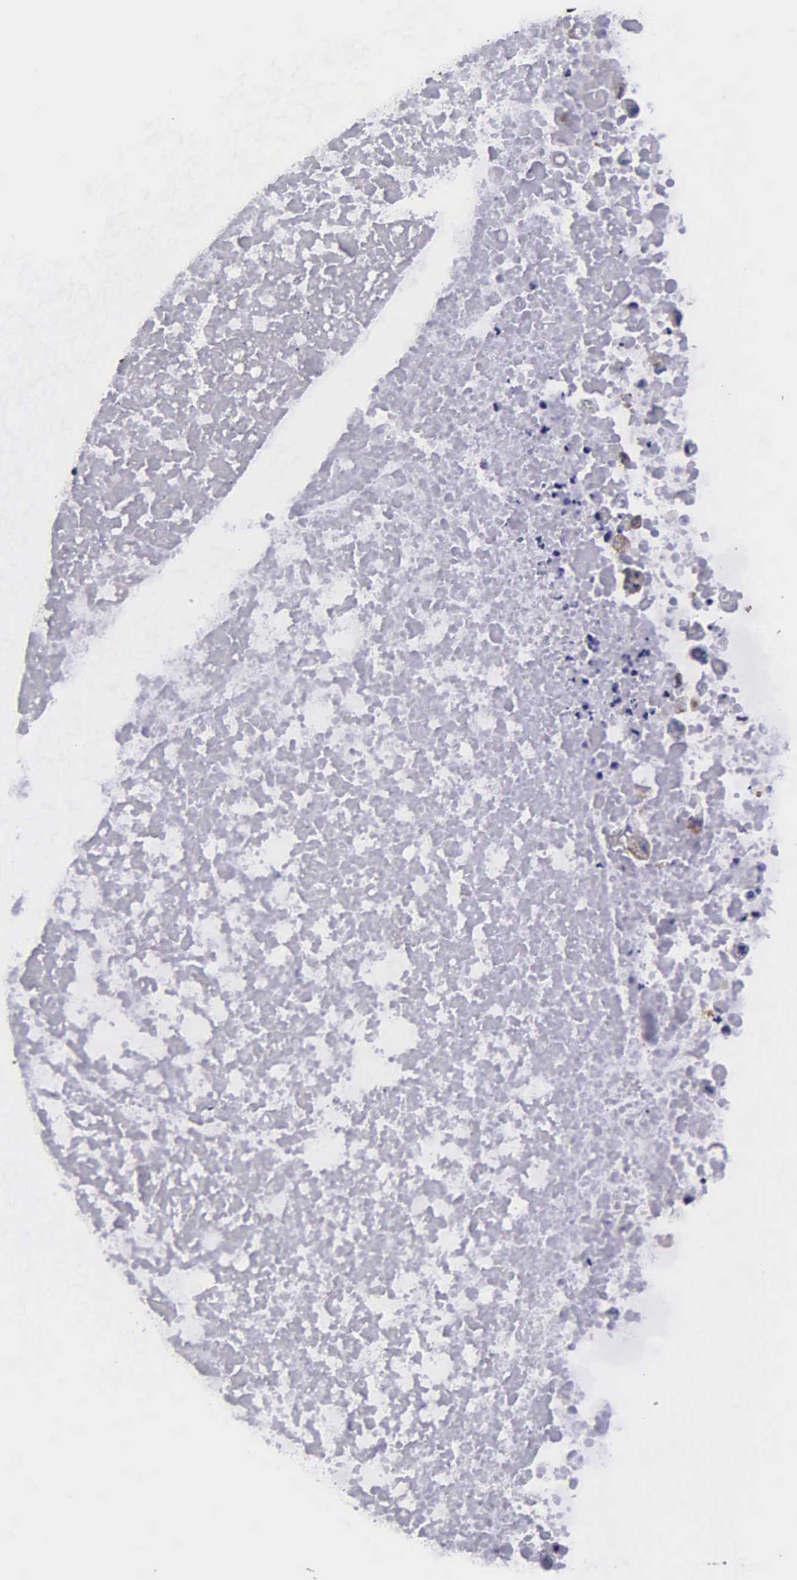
{"staining": {"intensity": "weak", "quantity": ">75%", "location": "cytoplasmic/membranous"}, "tissue": "ovarian cancer", "cell_type": "Tumor cells", "image_type": "cancer", "snomed": [{"axis": "morphology", "description": "Cystadenocarcinoma, mucinous, NOS"}, {"axis": "topography", "description": "Ovary"}], "caption": "Tumor cells exhibit weak cytoplasmic/membranous expression in approximately >75% of cells in mucinous cystadenocarcinoma (ovarian).", "gene": "PSMA3", "patient": {"sex": "female", "age": 37}}